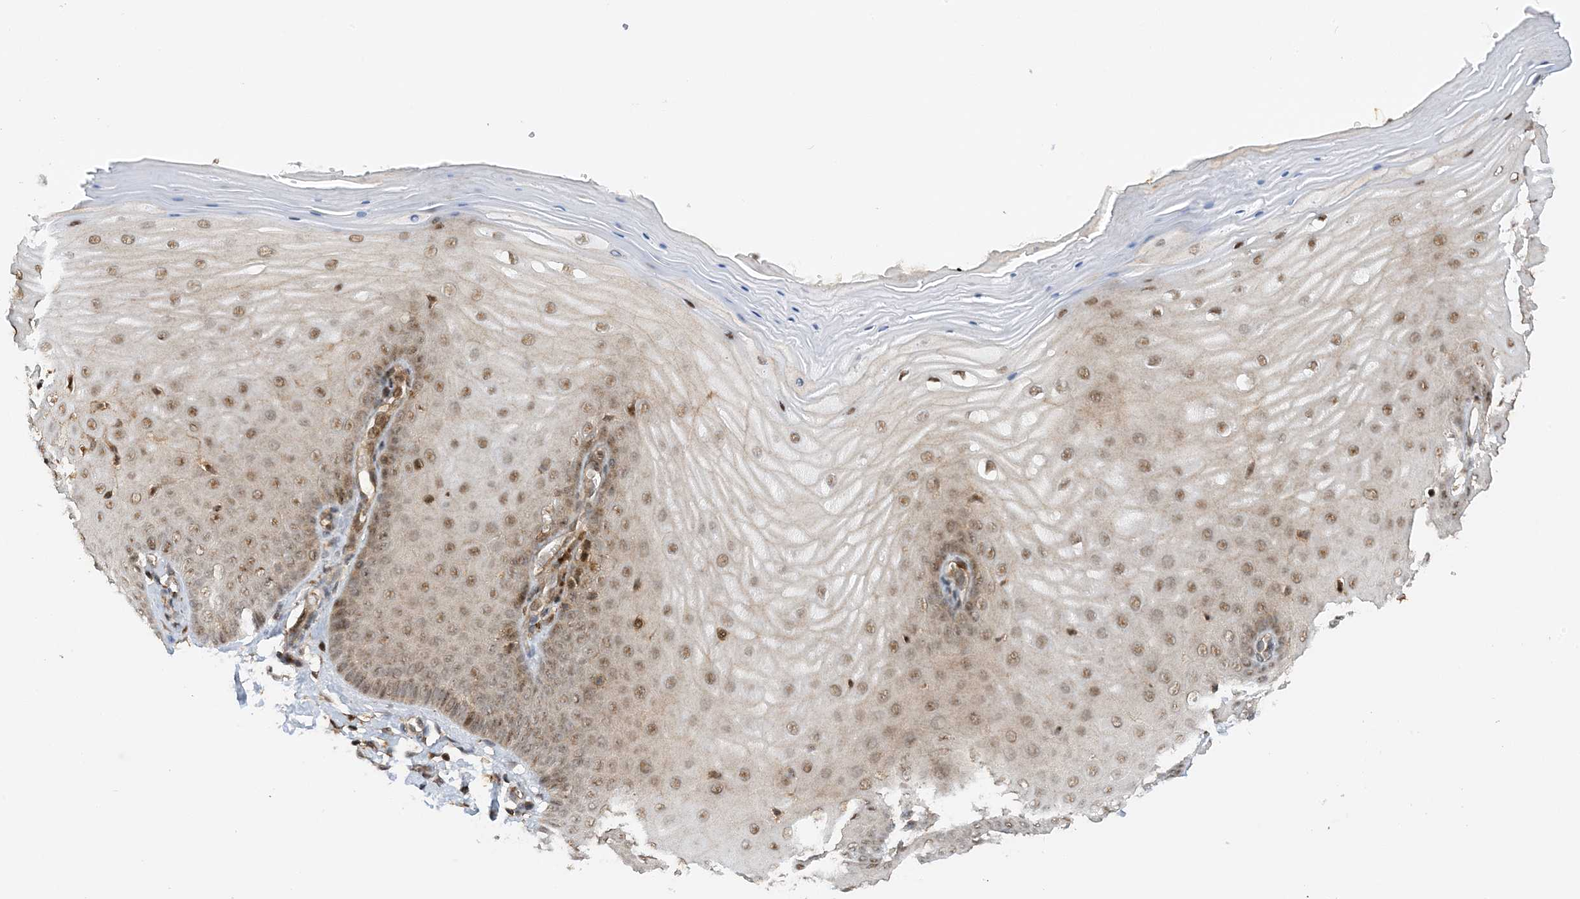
{"staining": {"intensity": "moderate", "quantity": ">75%", "location": "nuclear"}, "tissue": "cervix", "cell_type": "Glandular cells", "image_type": "normal", "snomed": [{"axis": "morphology", "description": "Normal tissue, NOS"}, {"axis": "topography", "description": "Cervix"}], "caption": "Immunohistochemical staining of benign human cervix shows medium levels of moderate nuclear staining in approximately >75% of glandular cells.", "gene": "TATDN3", "patient": {"sex": "female", "age": 55}}